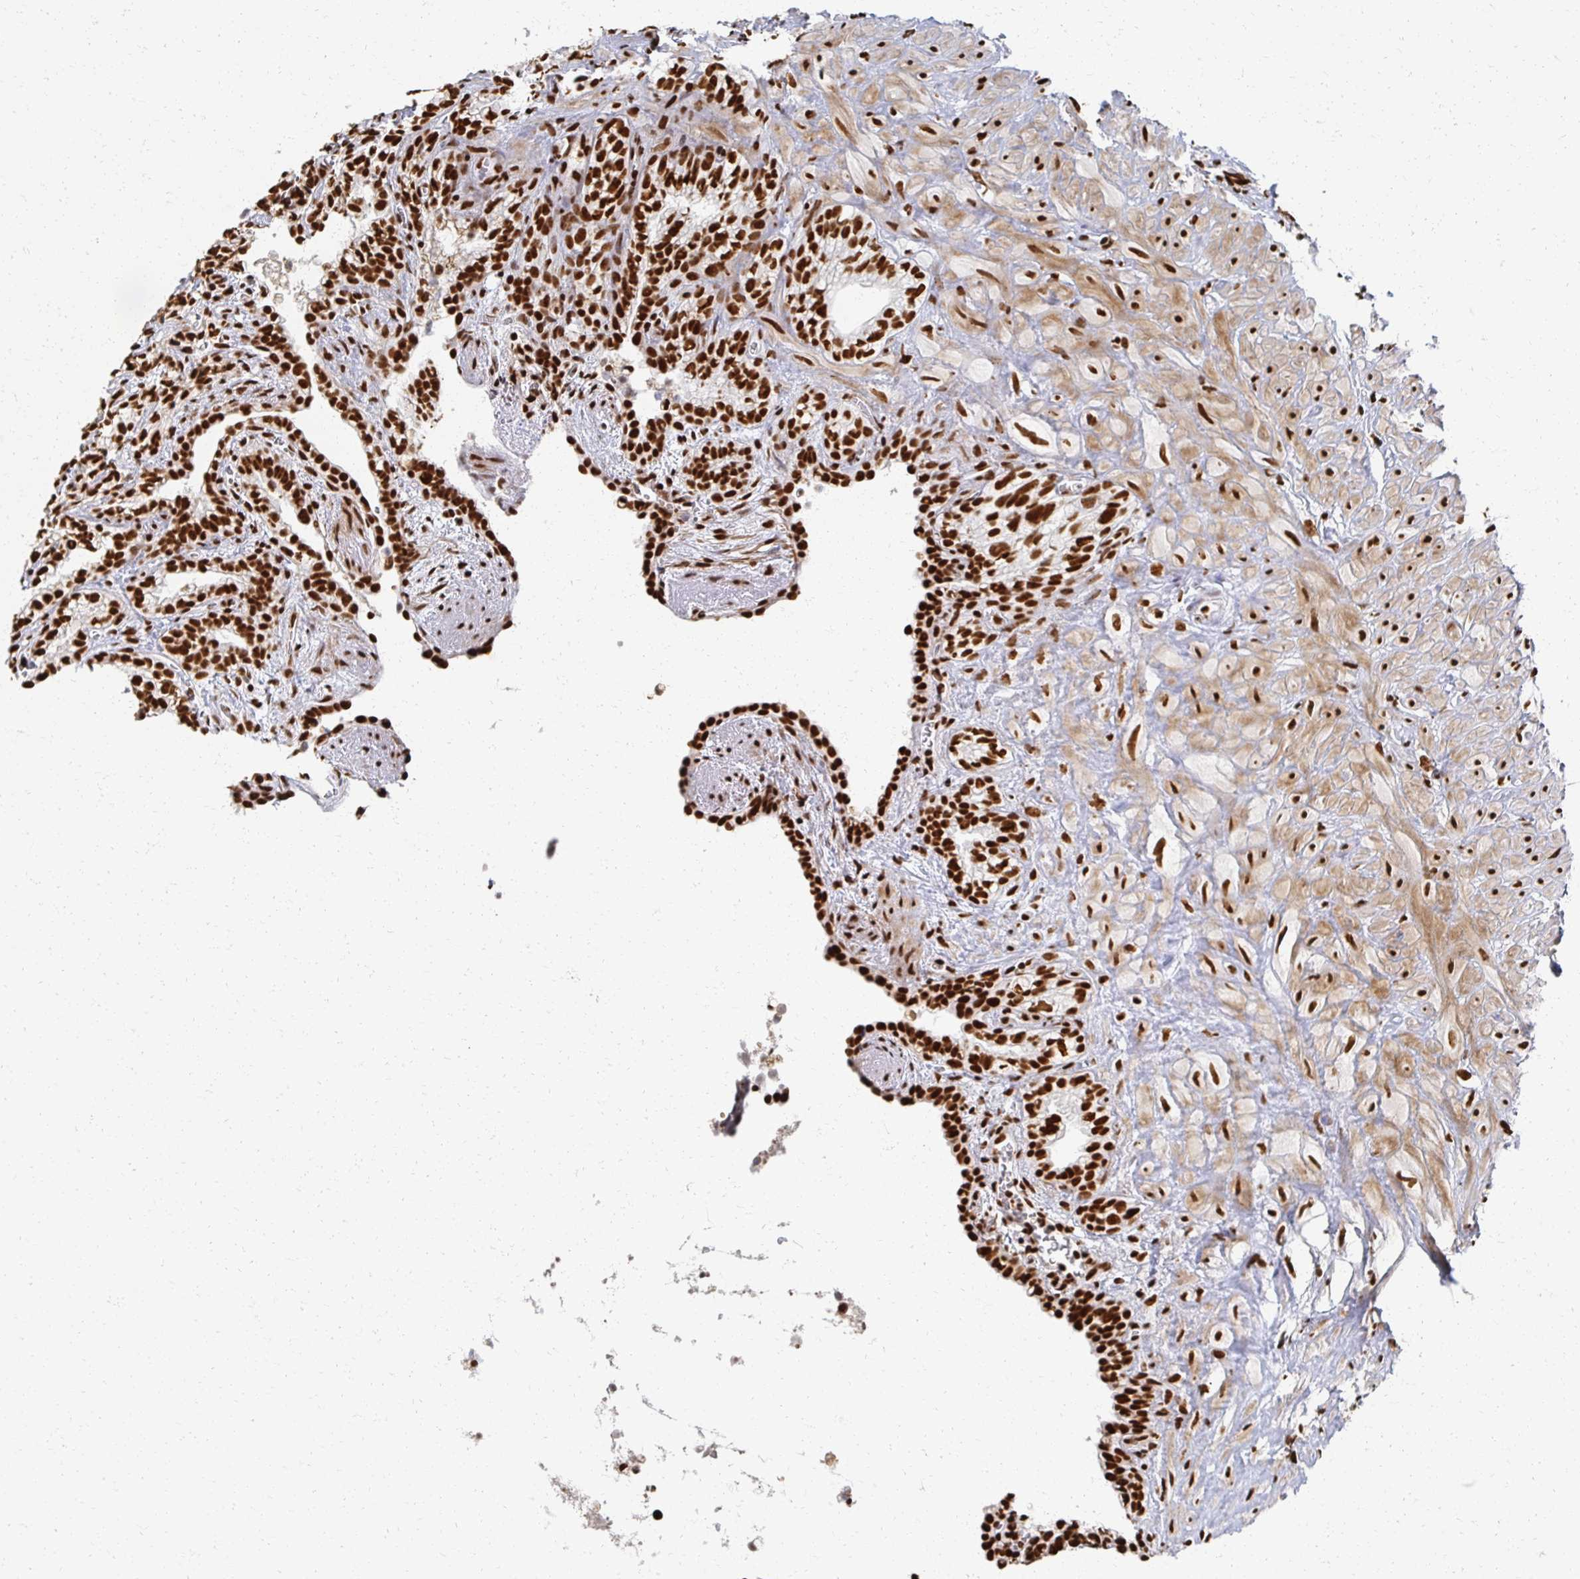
{"staining": {"intensity": "strong", "quantity": ">75%", "location": "nuclear"}, "tissue": "seminal vesicle", "cell_type": "Glandular cells", "image_type": "normal", "snomed": [{"axis": "morphology", "description": "Normal tissue, NOS"}, {"axis": "topography", "description": "Seminal veicle"}], "caption": "Protein analysis of unremarkable seminal vesicle demonstrates strong nuclear staining in about >75% of glandular cells. (DAB IHC, brown staining for protein, blue staining for nuclei).", "gene": "RBBP4", "patient": {"sex": "male", "age": 76}}